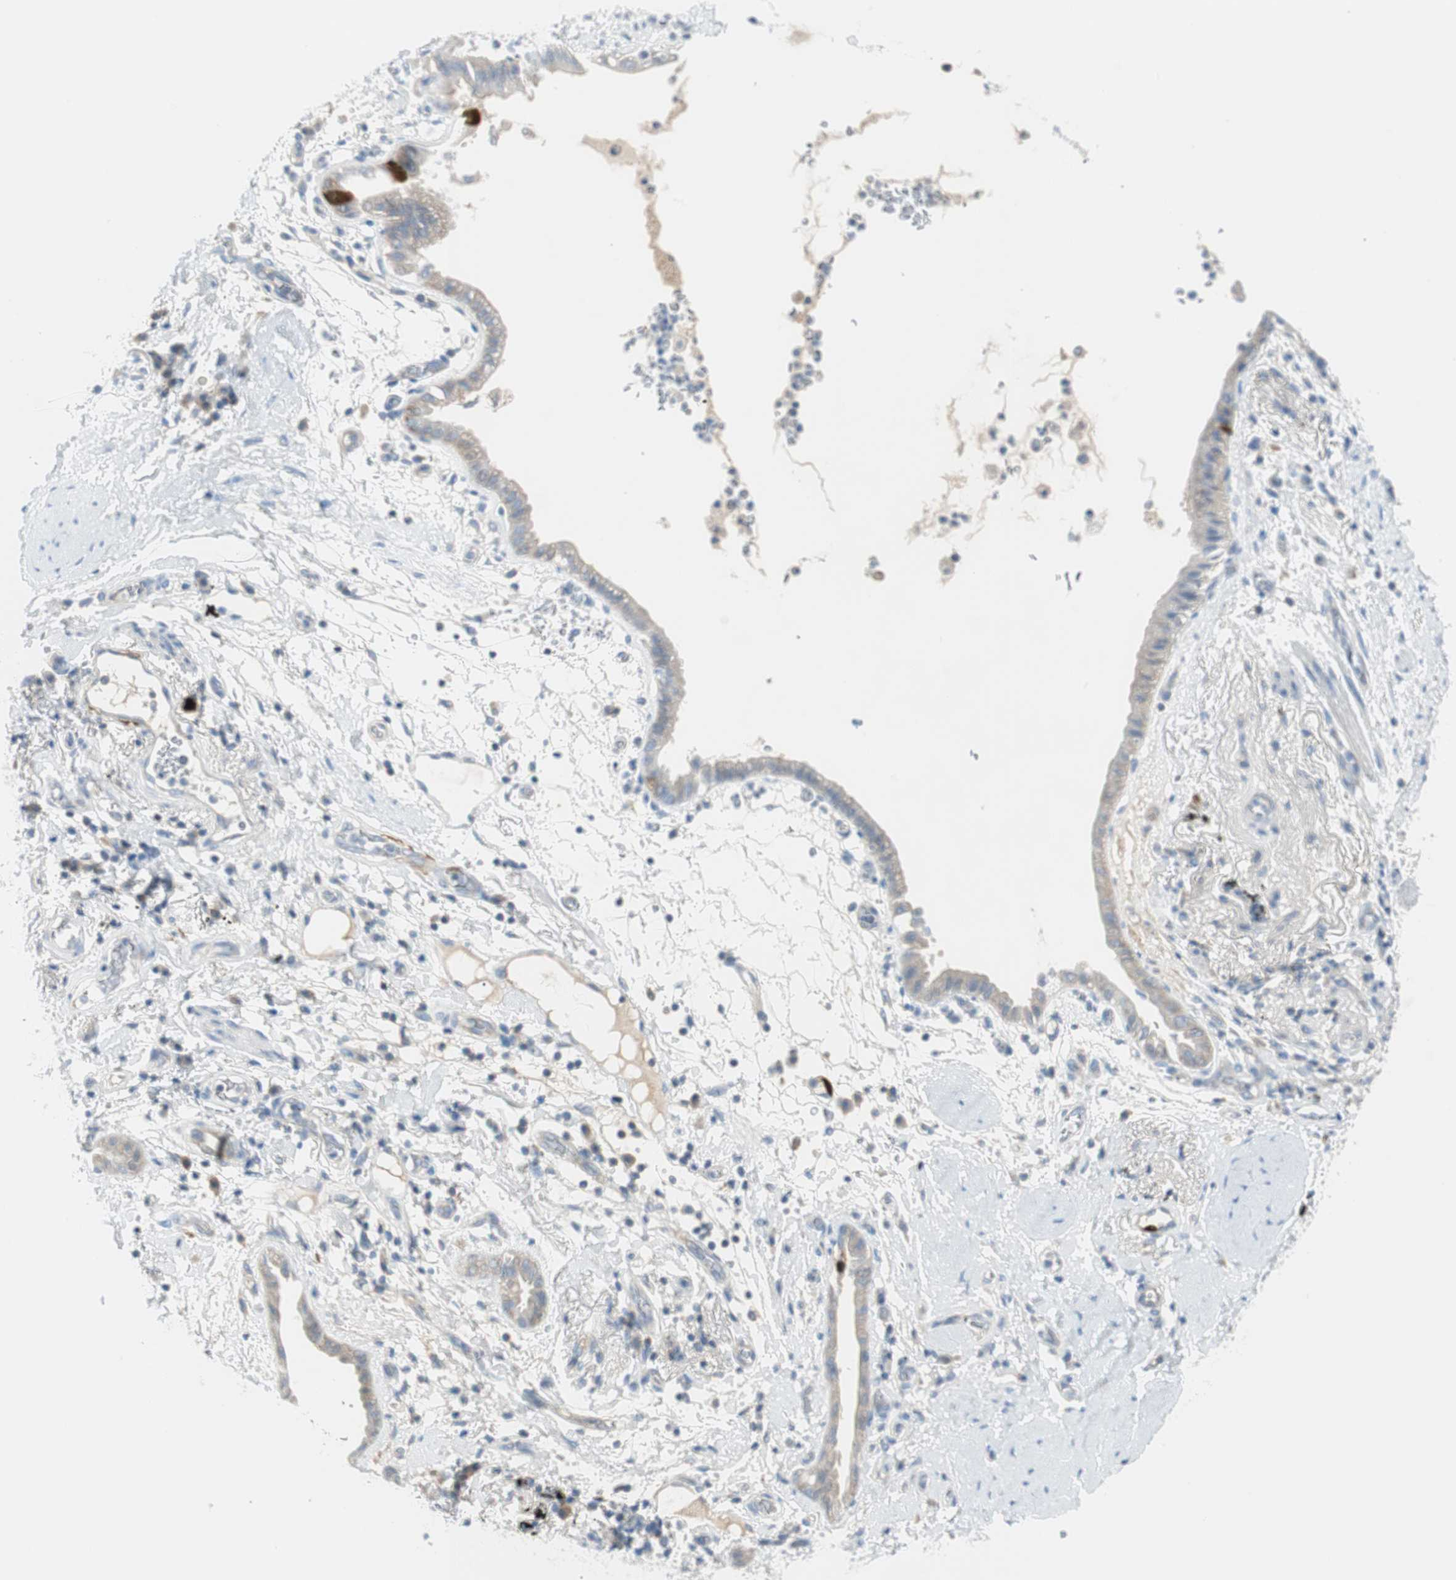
{"staining": {"intensity": "weak", "quantity": "<25%", "location": "cytoplasmic/membranous"}, "tissue": "lung cancer", "cell_type": "Tumor cells", "image_type": "cancer", "snomed": [{"axis": "morphology", "description": "Adenocarcinoma, NOS"}, {"axis": "topography", "description": "Lung"}], "caption": "The immunohistochemistry photomicrograph has no significant positivity in tumor cells of lung cancer (adenocarcinoma) tissue. (IHC, brightfield microscopy, high magnification).", "gene": "PTTG1", "patient": {"sex": "female", "age": 70}}